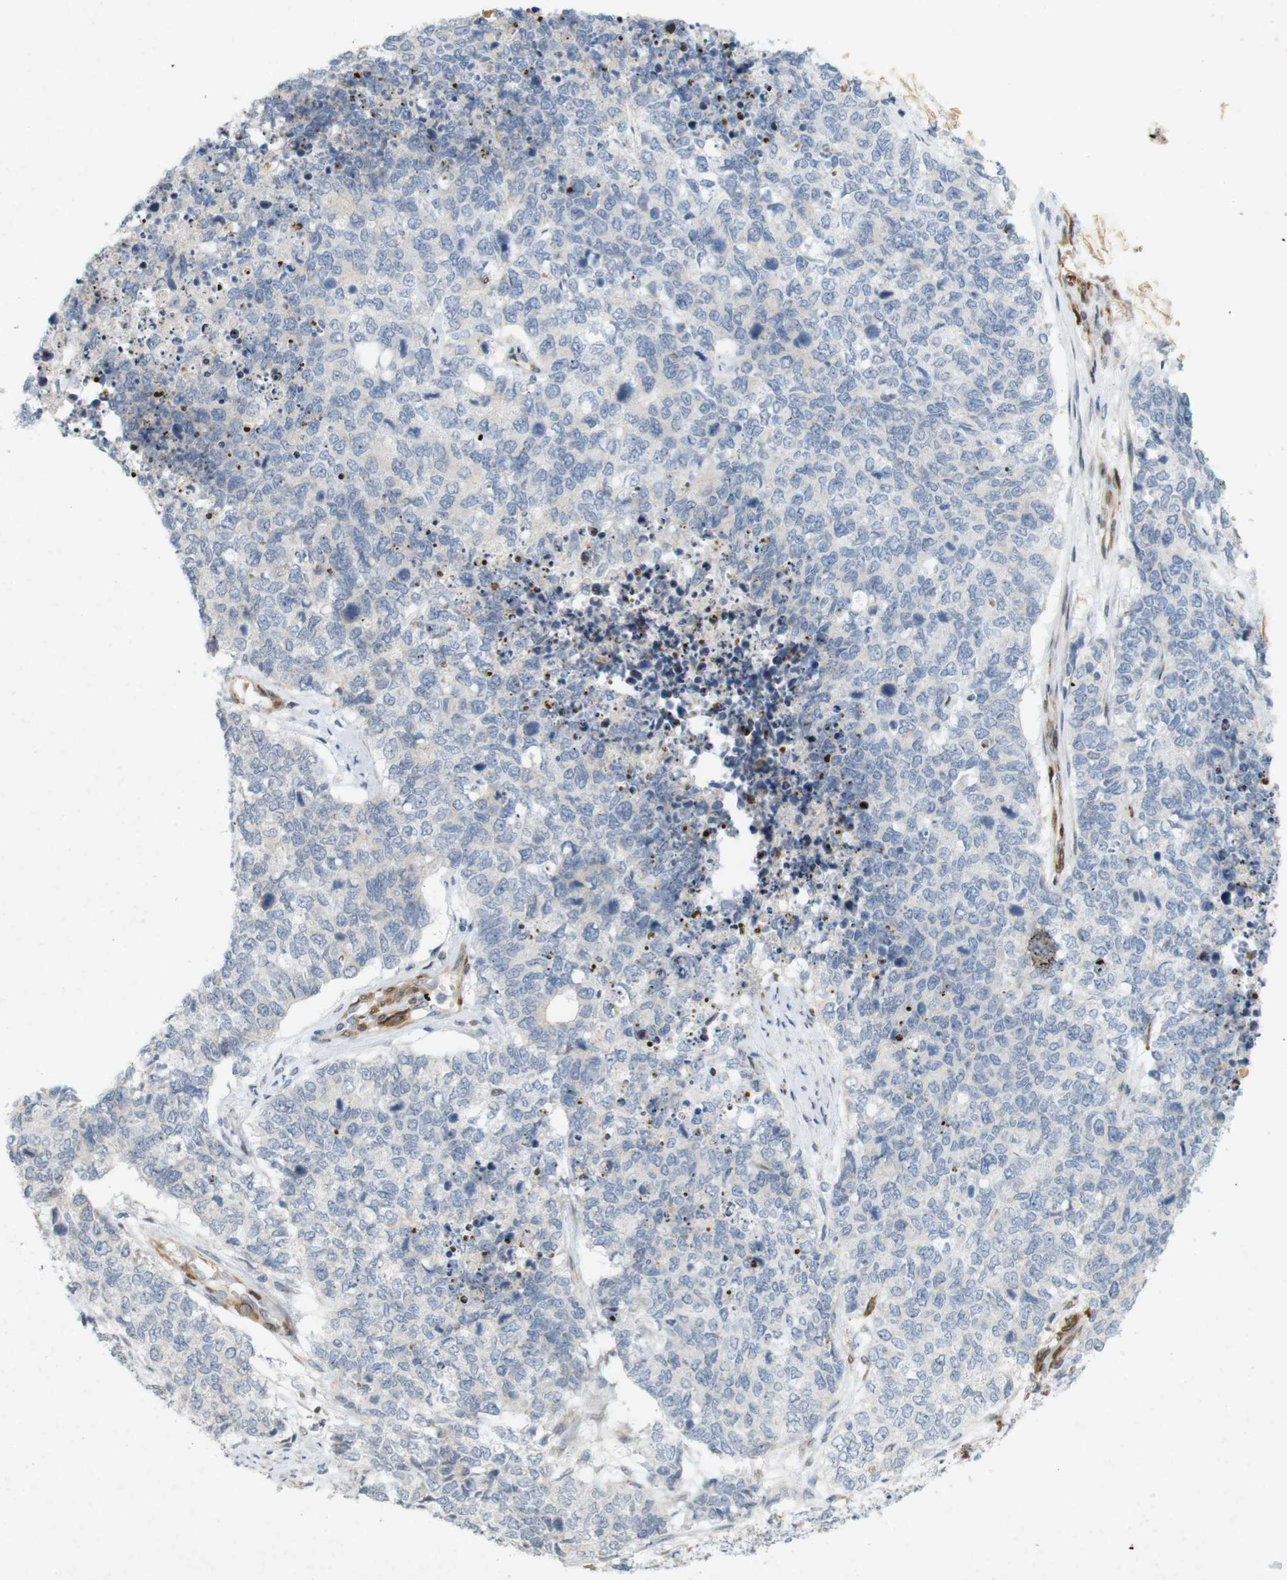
{"staining": {"intensity": "negative", "quantity": "none", "location": "none"}, "tissue": "cervical cancer", "cell_type": "Tumor cells", "image_type": "cancer", "snomed": [{"axis": "morphology", "description": "Squamous cell carcinoma, NOS"}, {"axis": "topography", "description": "Cervix"}], "caption": "Protein analysis of cervical squamous cell carcinoma displays no significant positivity in tumor cells.", "gene": "PPP1R14A", "patient": {"sex": "female", "age": 63}}